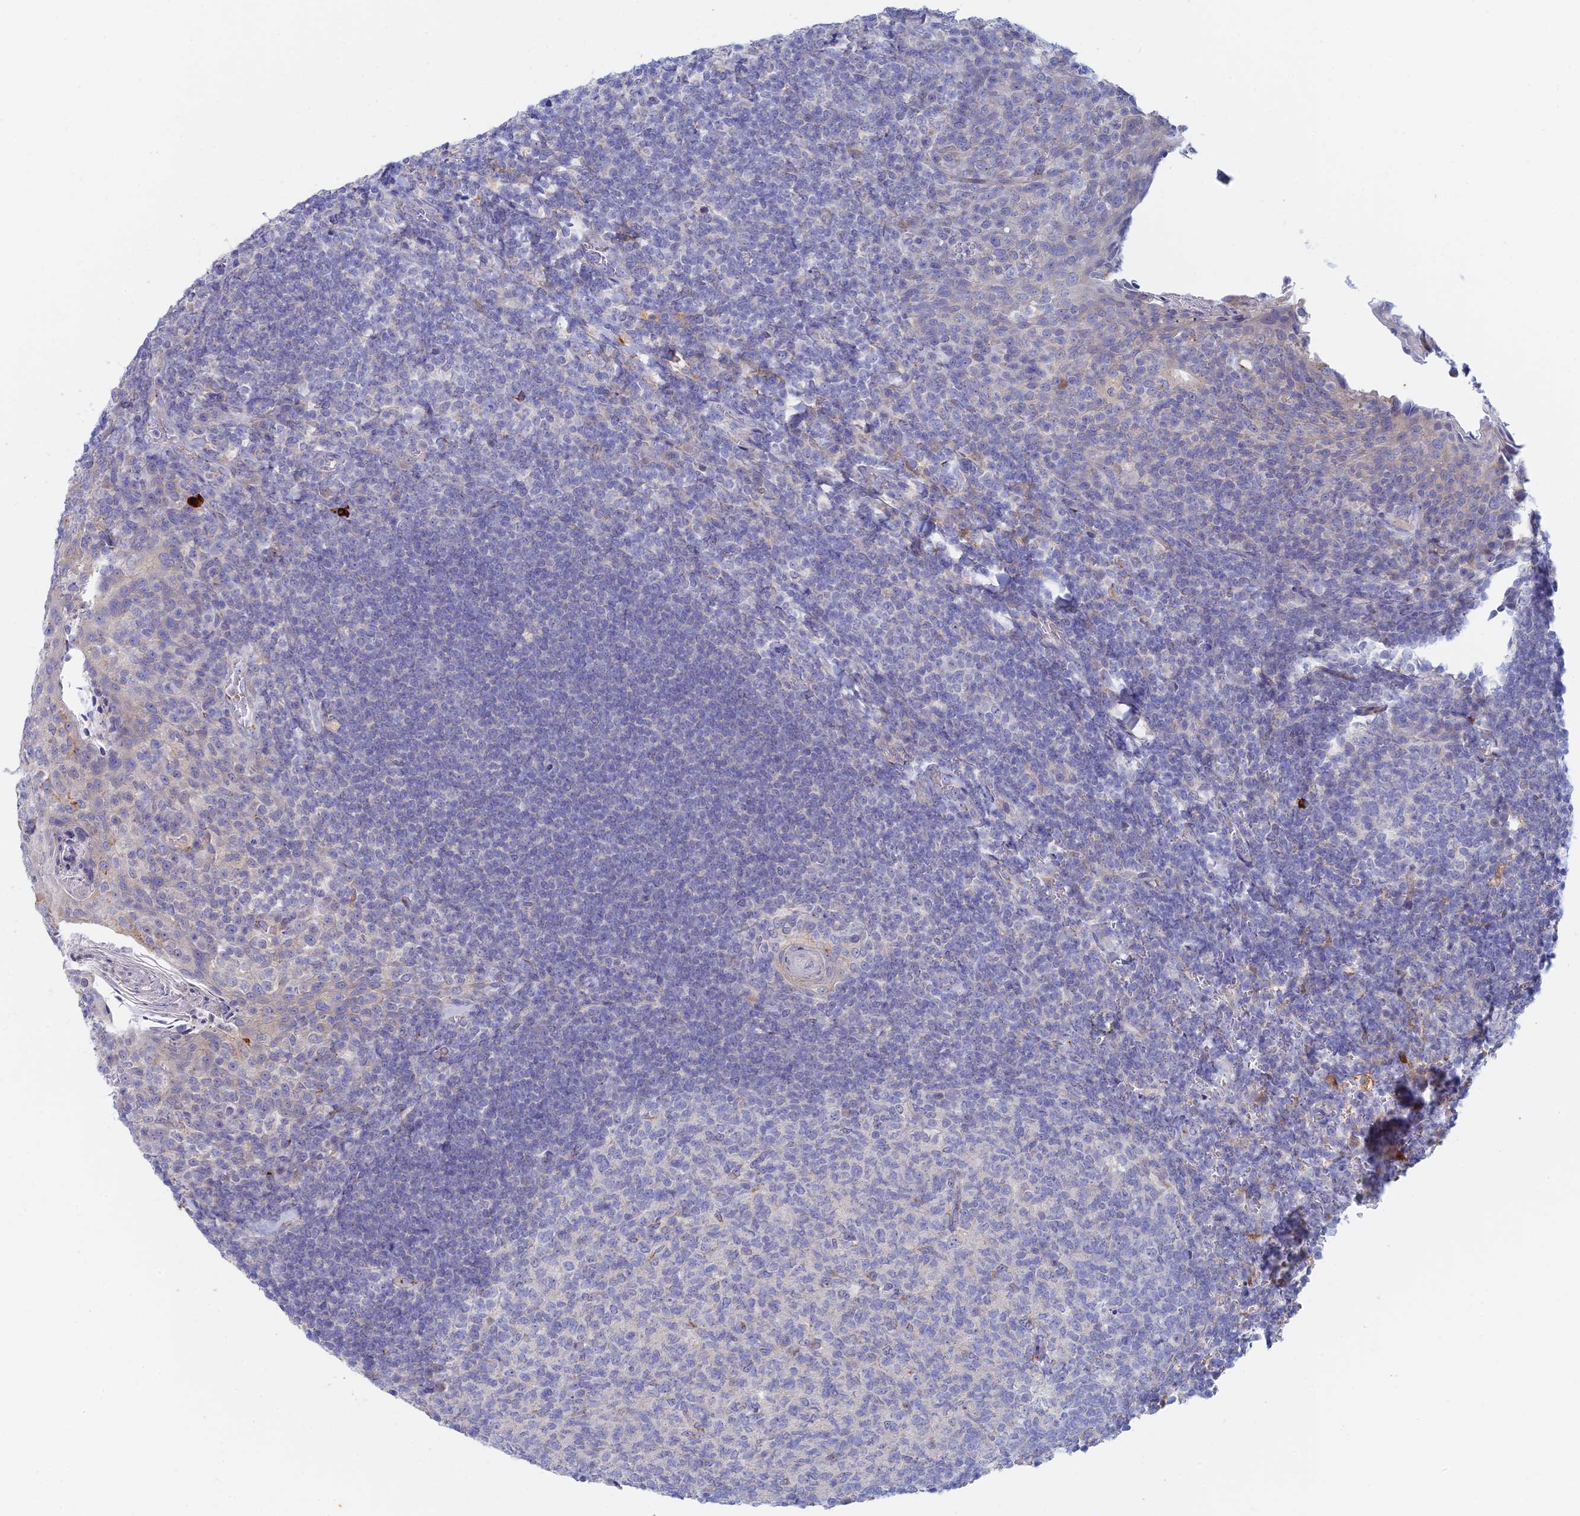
{"staining": {"intensity": "negative", "quantity": "none", "location": "none"}, "tissue": "tonsil", "cell_type": "Germinal center cells", "image_type": "normal", "snomed": [{"axis": "morphology", "description": "Normal tissue, NOS"}, {"axis": "topography", "description": "Tonsil"}], "caption": "There is no significant staining in germinal center cells of tonsil.", "gene": "SLC24A3", "patient": {"sex": "female", "age": 10}}